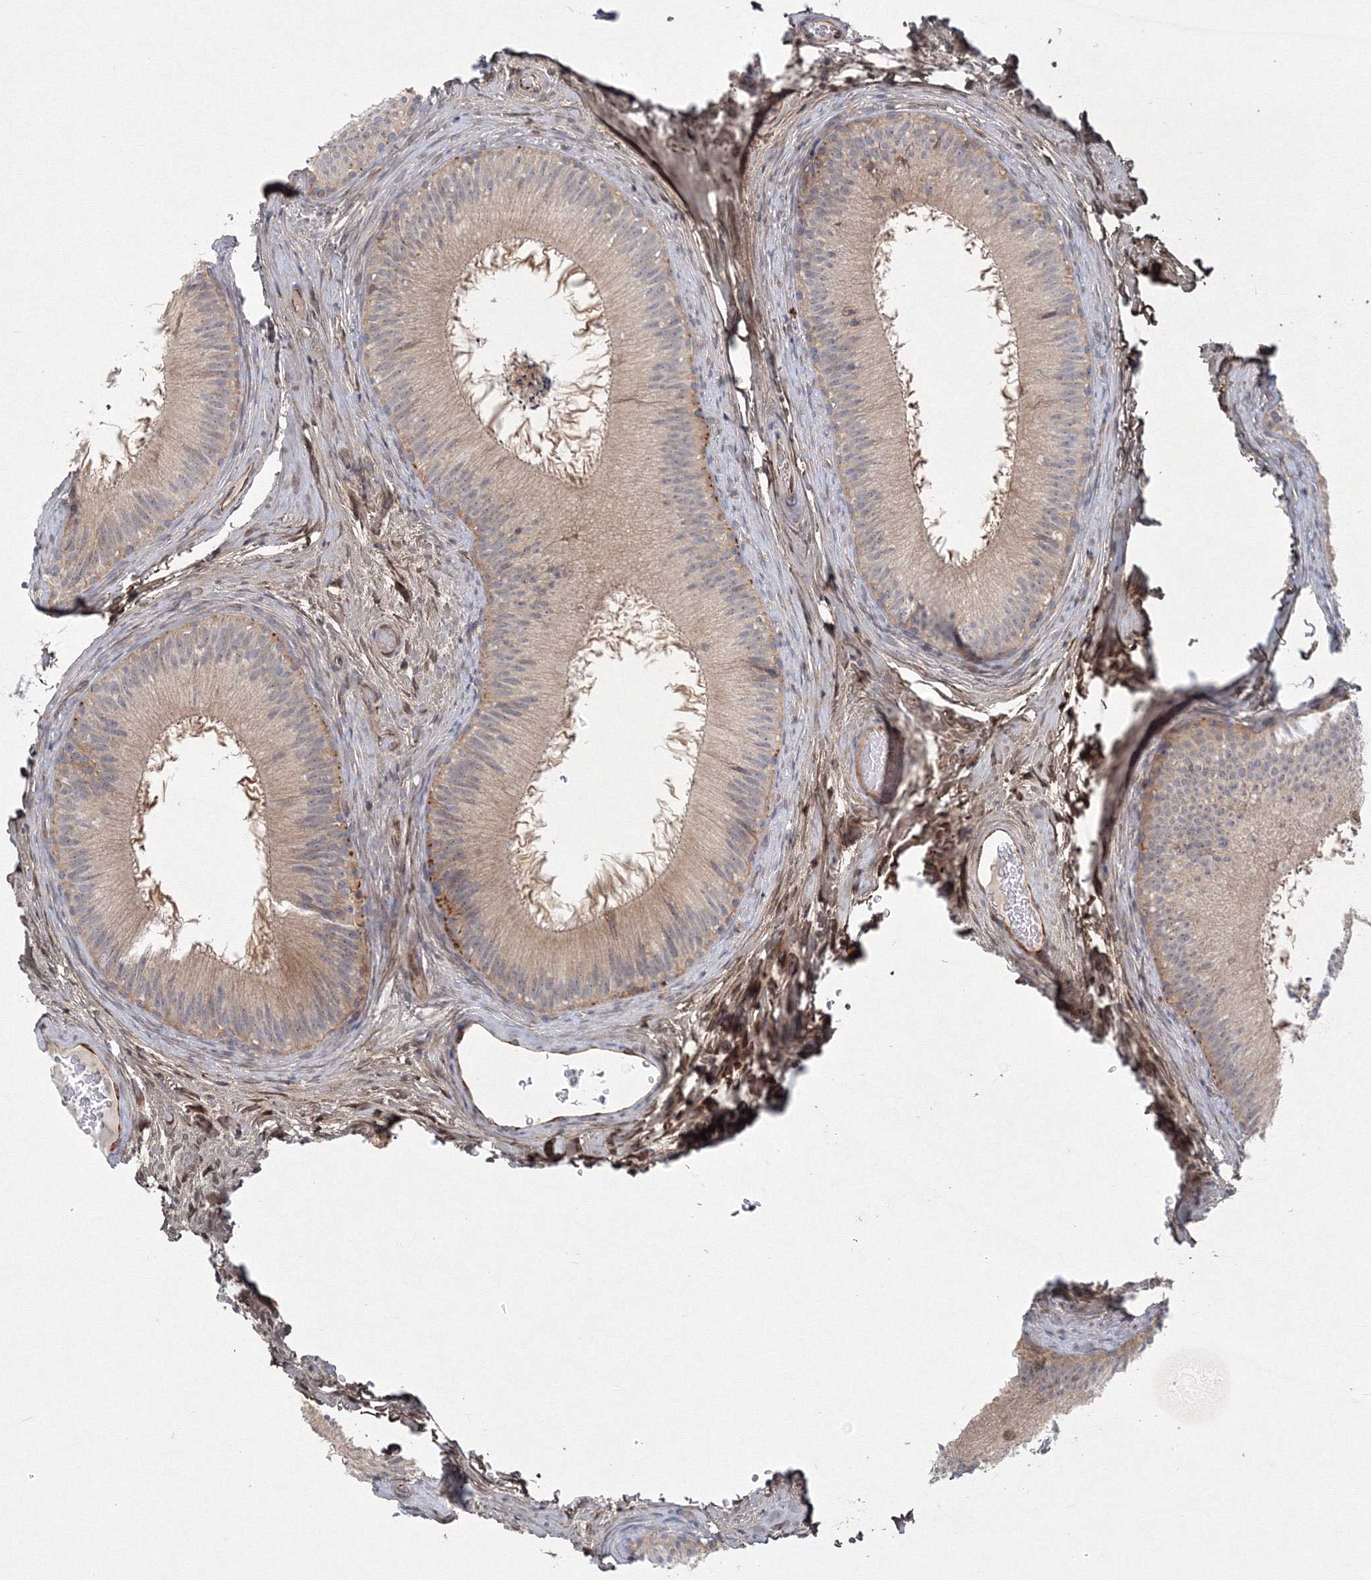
{"staining": {"intensity": "weak", "quantity": "25%-75%", "location": "cytoplasmic/membranous"}, "tissue": "epididymis", "cell_type": "Glandular cells", "image_type": "normal", "snomed": [{"axis": "morphology", "description": "Normal tissue, NOS"}, {"axis": "topography", "description": "Epididymis"}], "caption": "A high-resolution photomicrograph shows IHC staining of unremarkable epididymis, which demonstrates weak cytoplasmic/membranous positivity in about 25%-75% of glandular cells. The protein is stained brown, and the nuclei are stained in blue (DAB (3,3'-diaminobenzidine) IHC with brightfield microscopy, high magnification).", "gene": "WDR49", "patient": {"sex": "male", "age": 50}}